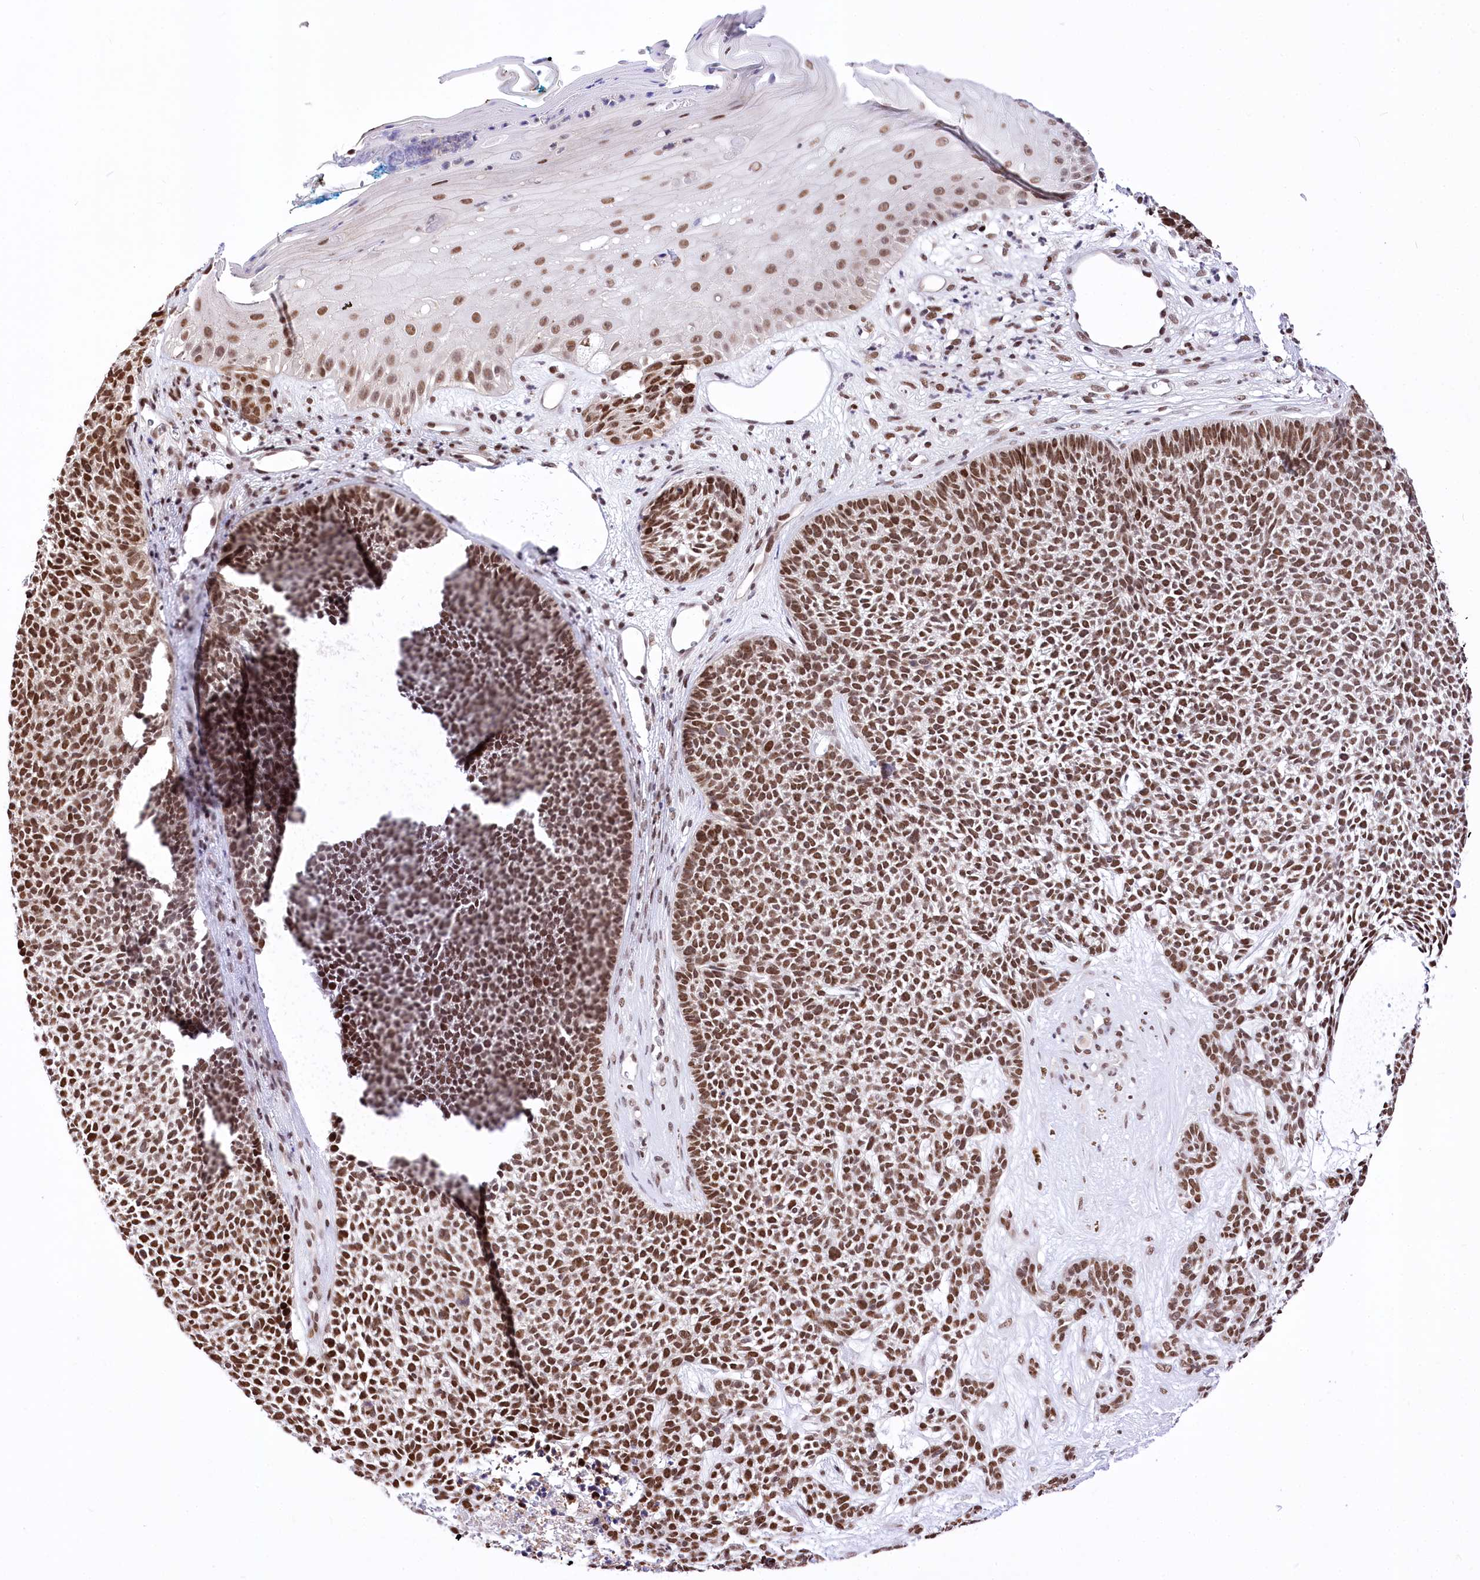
{"staining": {"intensity": "moderate", "quantity": ">75%", "location": "nuclear"}, "tissue": "skin cancer", "cell_type": "Tumor cells", "image_type": "cancer", "snomed": [{"axis": "morphology", "description": "Basal cell carcinoma"}, {"axis": "topography", "description": "Skin"}], "caption": "This photomicrograph displays skin cancer (basal cell carcinoma) stained with immunohistochemistry (IHC) to label a protein in brown. The nuclear of tumor cells show moderate positivity for the protein. Nuclei are counter-stained blue.", "gene": "POU4F3", "patient": {"sex": "female", "age": 84}}